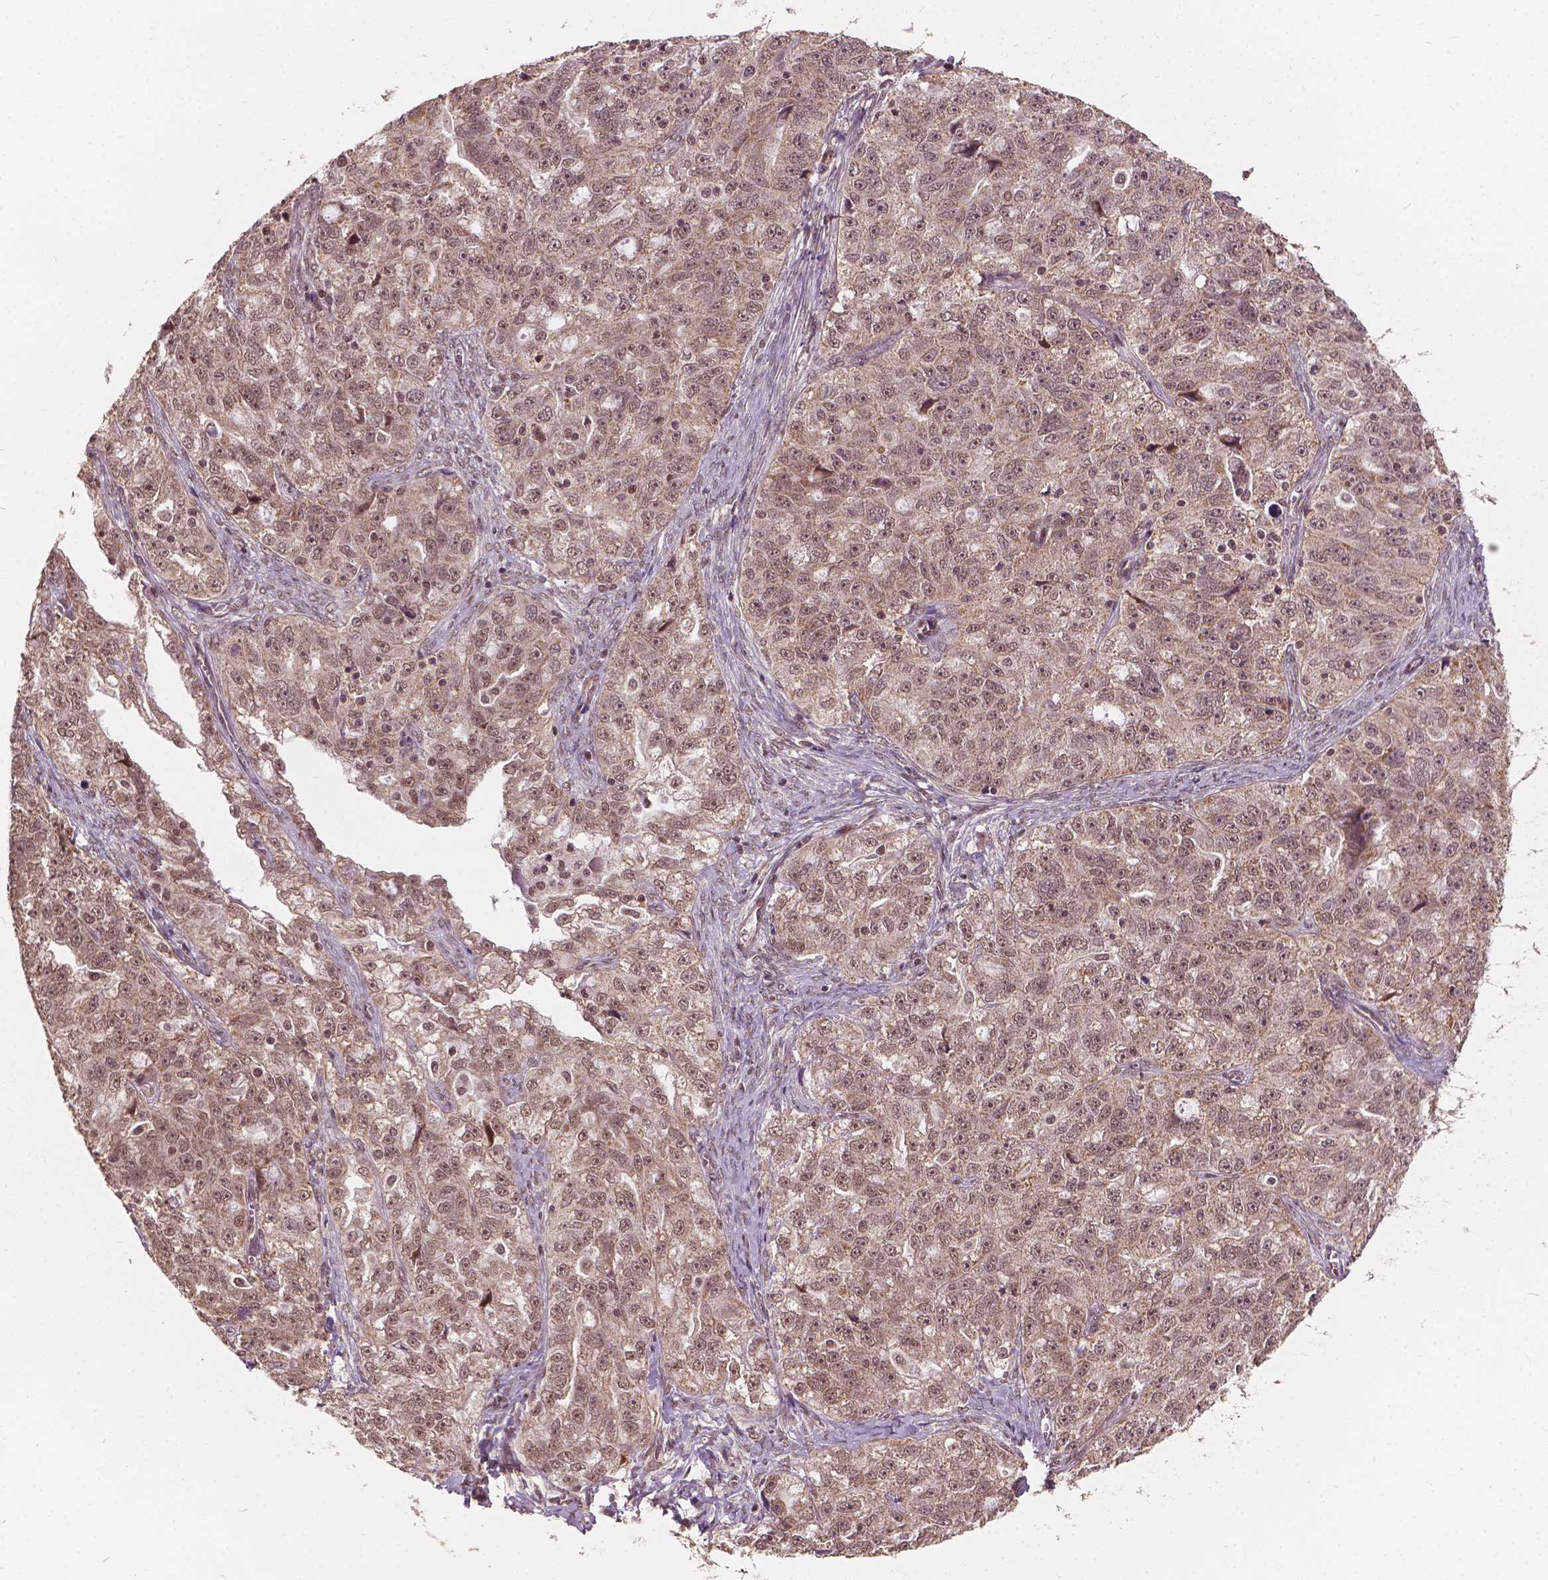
{"staining": {"intensity": "moderate", "quantity": ">75%", "location": "nuclear"}, "tissue": "ovarian cancer", "cell_type": "Tumor cells", "image_type": "cancer", "snomed": [{"axis": "morphology", "description": "Cystadenocarcinoma, serous, NOS"}, {"axis": "topography", "description": "Ovary"}], "caption": "Ovarian cancer stained with DAB (3,3'-diaminobenzidine) immunohistochemistry reveals medium levels of moderate nuclear expression in about >75% of tumor cells.", "gene": "GPS2", "patient": {"sex": "female", "age": 51}}